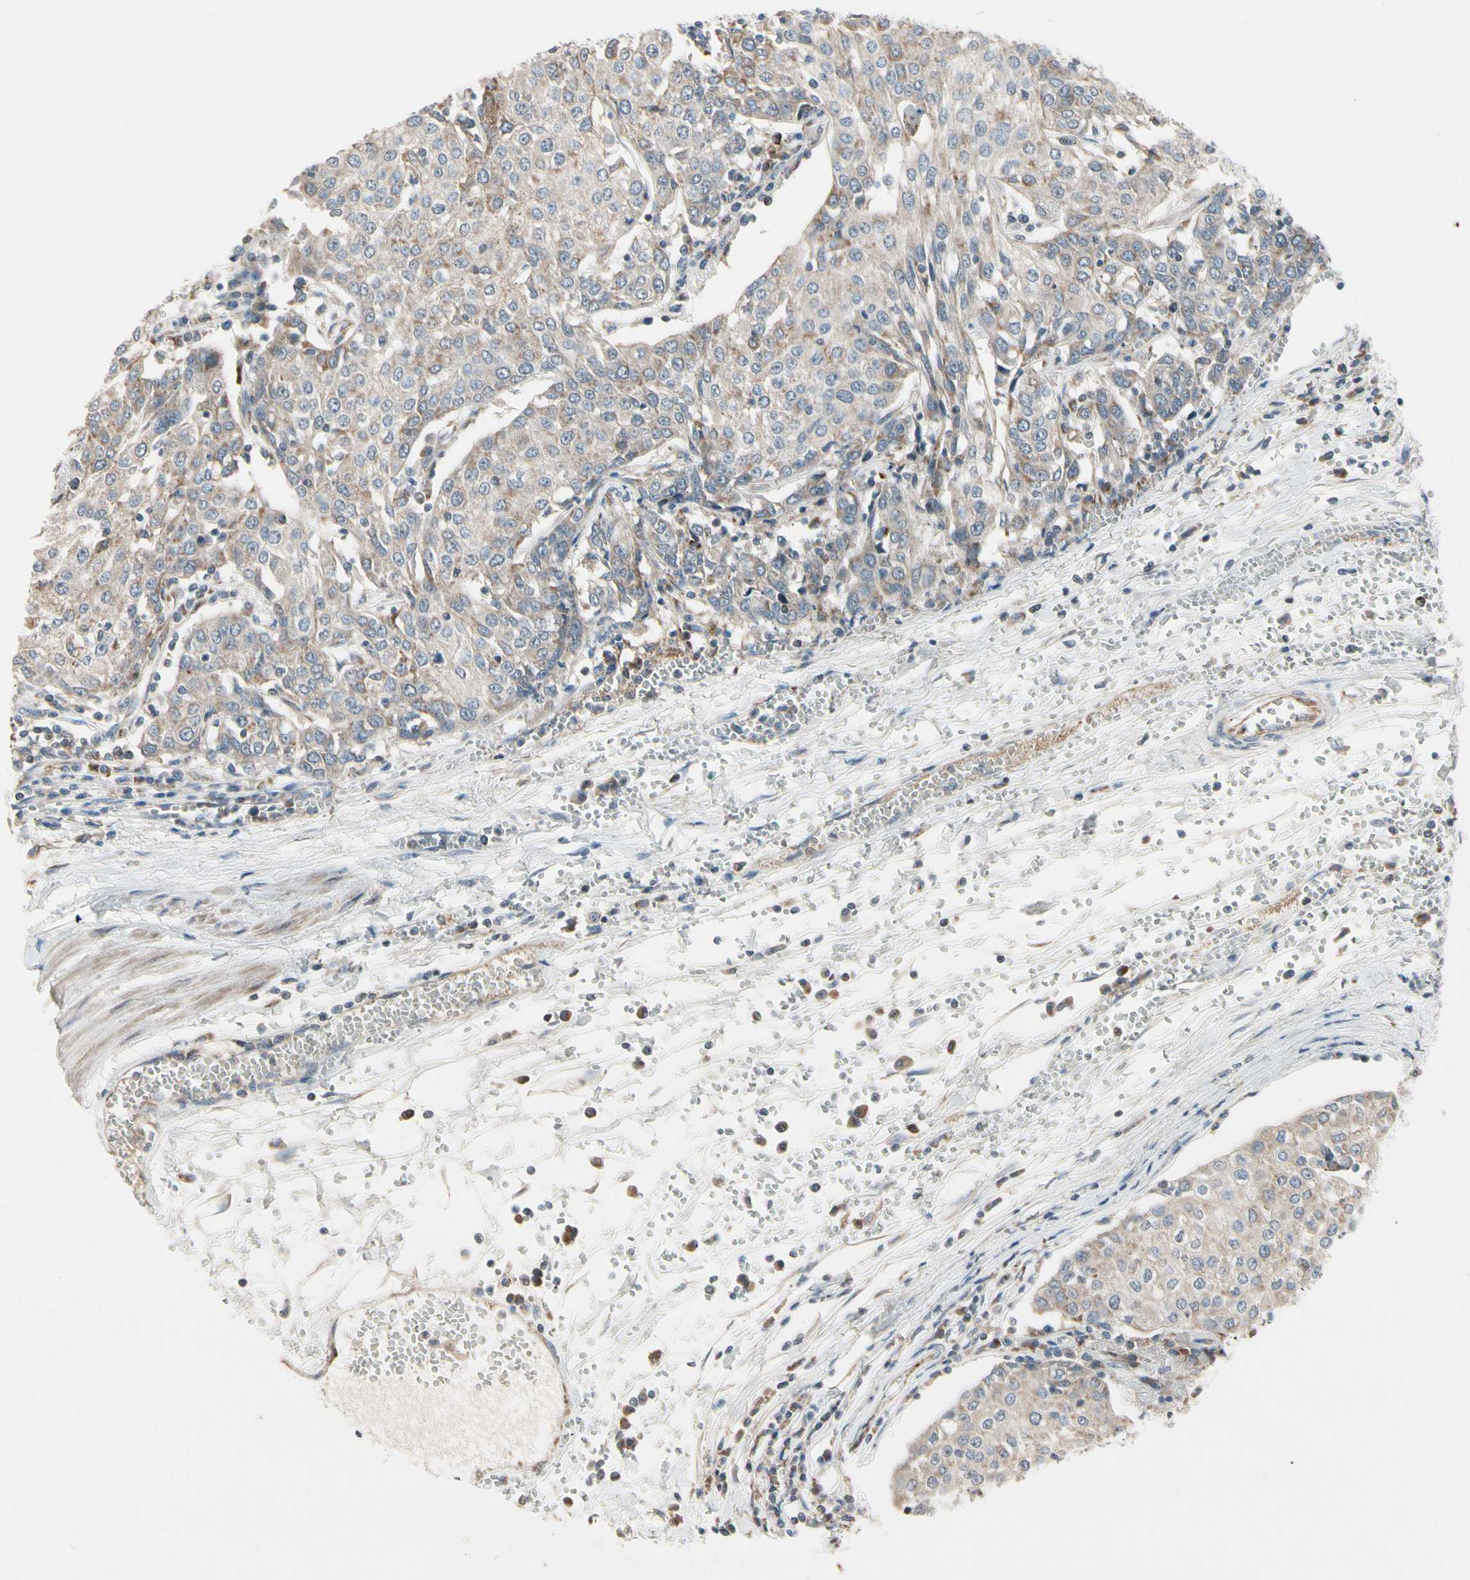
{"staining": {"intensity": "weak", "quantity": ">75%", "location": "cytoplasmic/membranous"}, "tissue": "urothelial cancer", "cell_type": "Tumor cells", "image_type": "cancer", "snomed": [{"axis": "morphology", "description": "Urothelial carcinoma, High grade"}, {"axis": "topography", "description": "Urinary bladder"}], "caption": "IHC (DAB (3,3'-diaminobenzidine)) staining of human high-grade urothelial carcinoma demonstrates weak cytoplasmic/membranous protein expression in approximately >75% of tumor cells.", "gene": "CPT1A", "patient": {"sex": "female", "age": 85}}